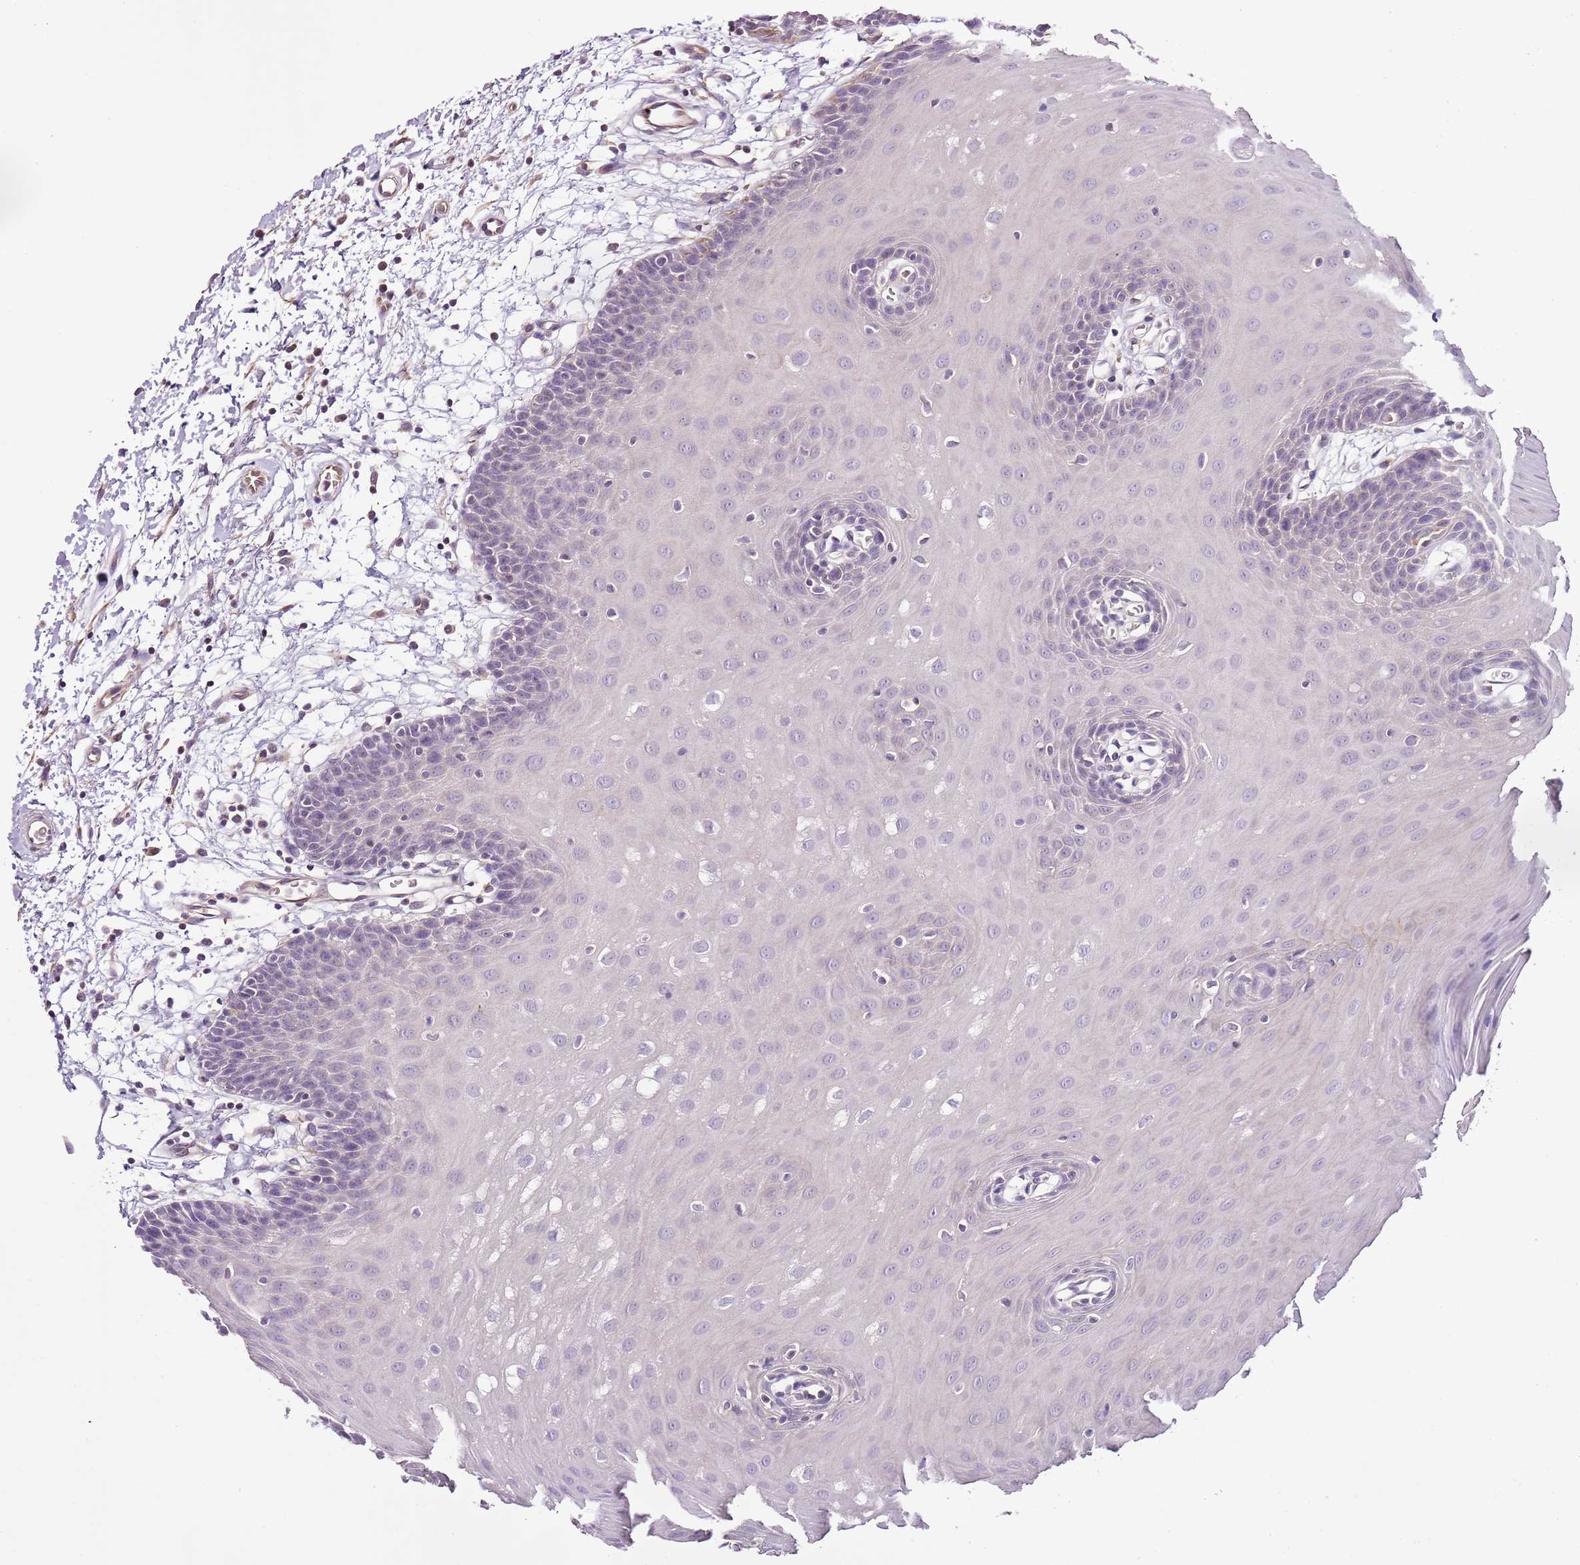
{"staining": {"intensity": "negative", "quantity": "none", "location": "none"}, "tissue": "oral mucosa", "cell_type": "Squamous epithelial cells", "image_type": "normal", "snomed": [{"axis": "morphology", "description": "Normal tissue, NOS"}, {"axis": "topography", "description": "Skeletal muscle"}, {"axis": "topography", "description": "Oral tissue"}, {"axis": "topography", "description": "Salivary gland"}, {"axis": "topography", "description": "Peripheral nerve tissue"}], "caption": "This image is of unremarkable oral mucosa stained with immunohistochemistry to label a protein in brown with the nuclei are counter-stained blue. There is no expression in squamous epithelial cells. (Stains: DAB (3,3'-diaminobenzidine) IHC with hematoxylin counter stain, Microscopy: brightfield microscopy at high magnification).", "gene": "CMKLR1", "patient": {"sex": "male", "age": 54}}